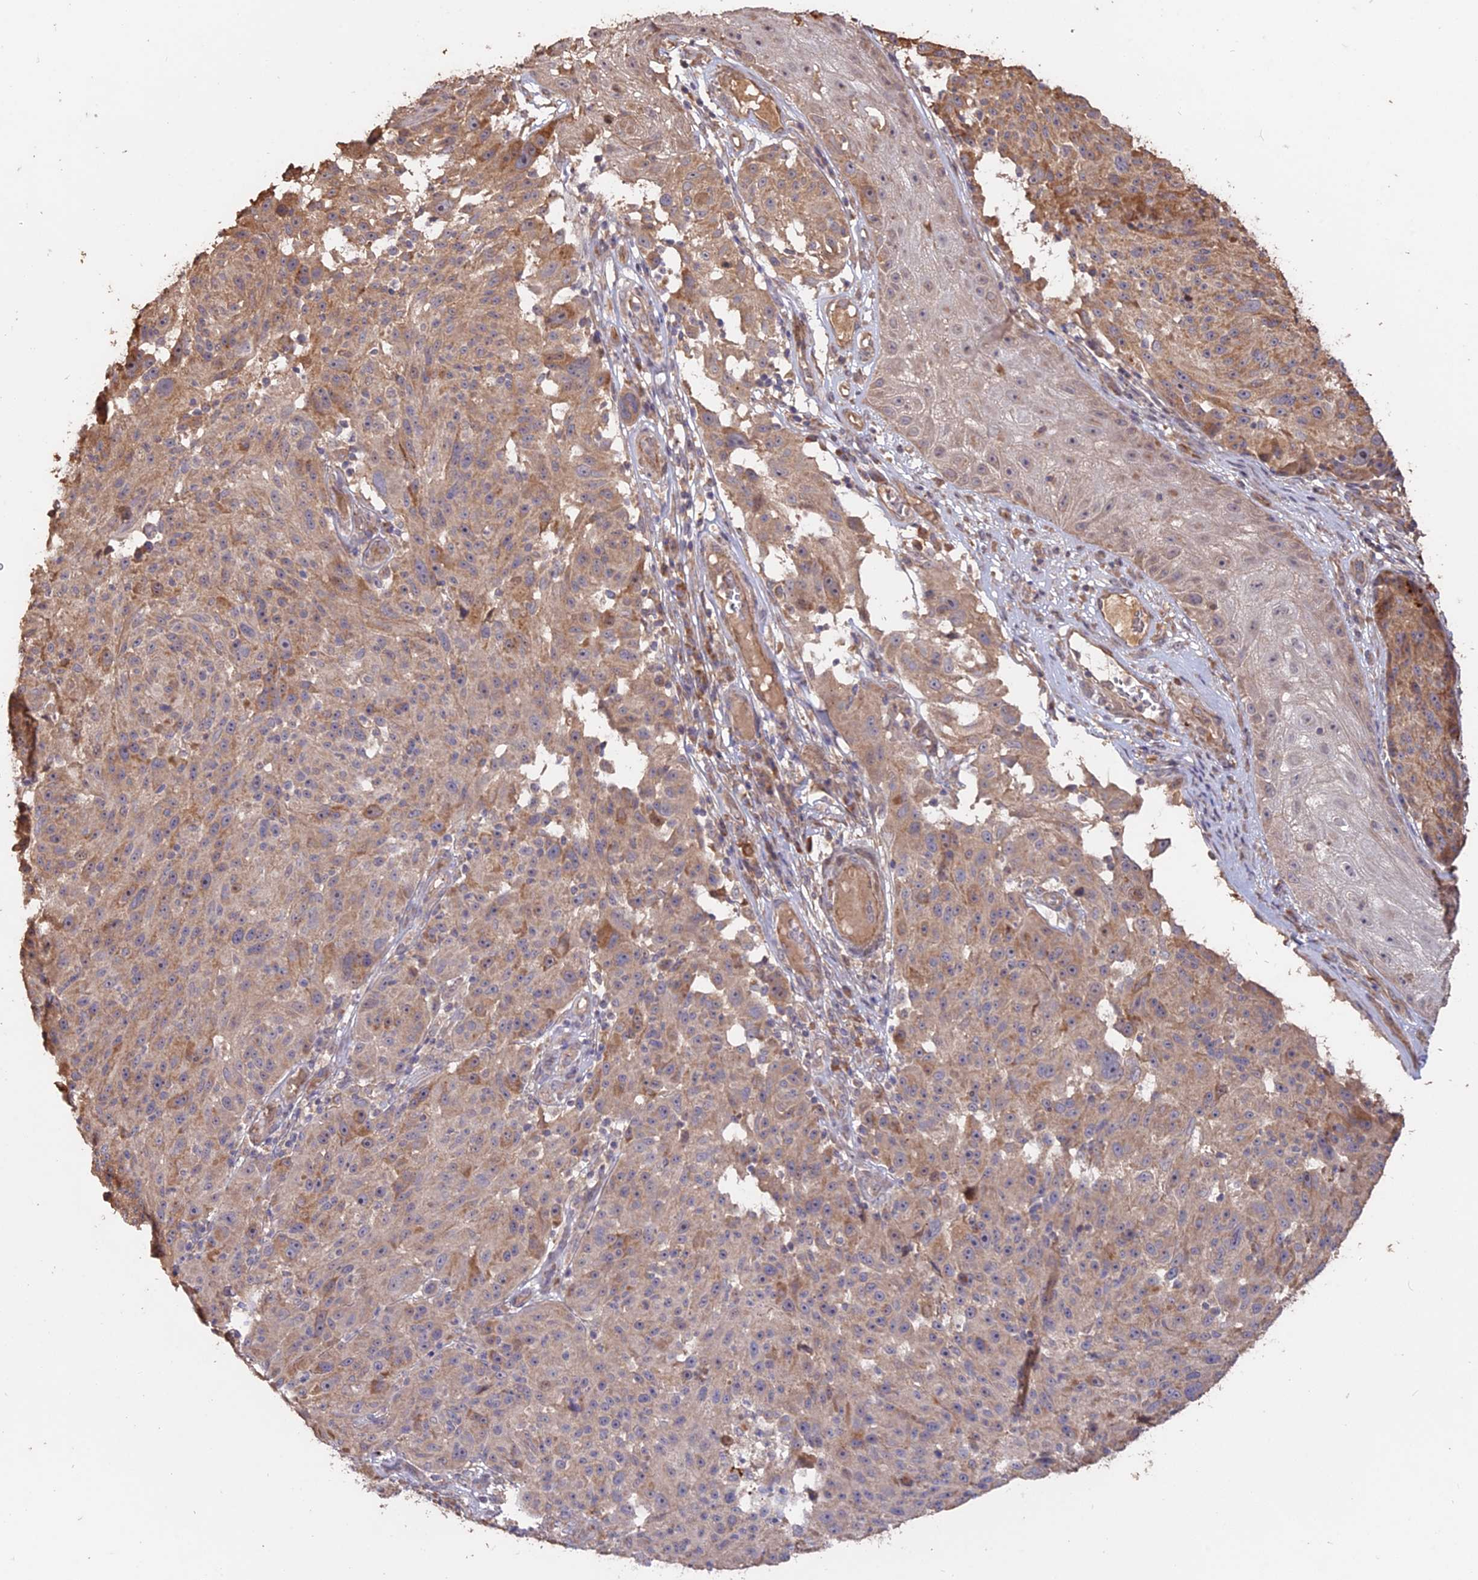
{"staining": {"intensity": "moderate", "quantity": "<25%", "location": "cytoplasmic/membranous"}, "tissue": "melanoma", "cell_type": "Tumor cells", "image_type": "cancer", "snomed": [{"axis": "morphology", "description": "Malignant melanoma, NOS"}, {"axis": "topography", "description": "Skin"}], "caption": "Immunohistochemistry (IHC) of malignant melanoma exhibits low levels of moderate cytoplasmic/membranous expression in approximately <25% of tumor cells.", "gene": "LAYN", "patient": {"sex": "male", "age": 53}}